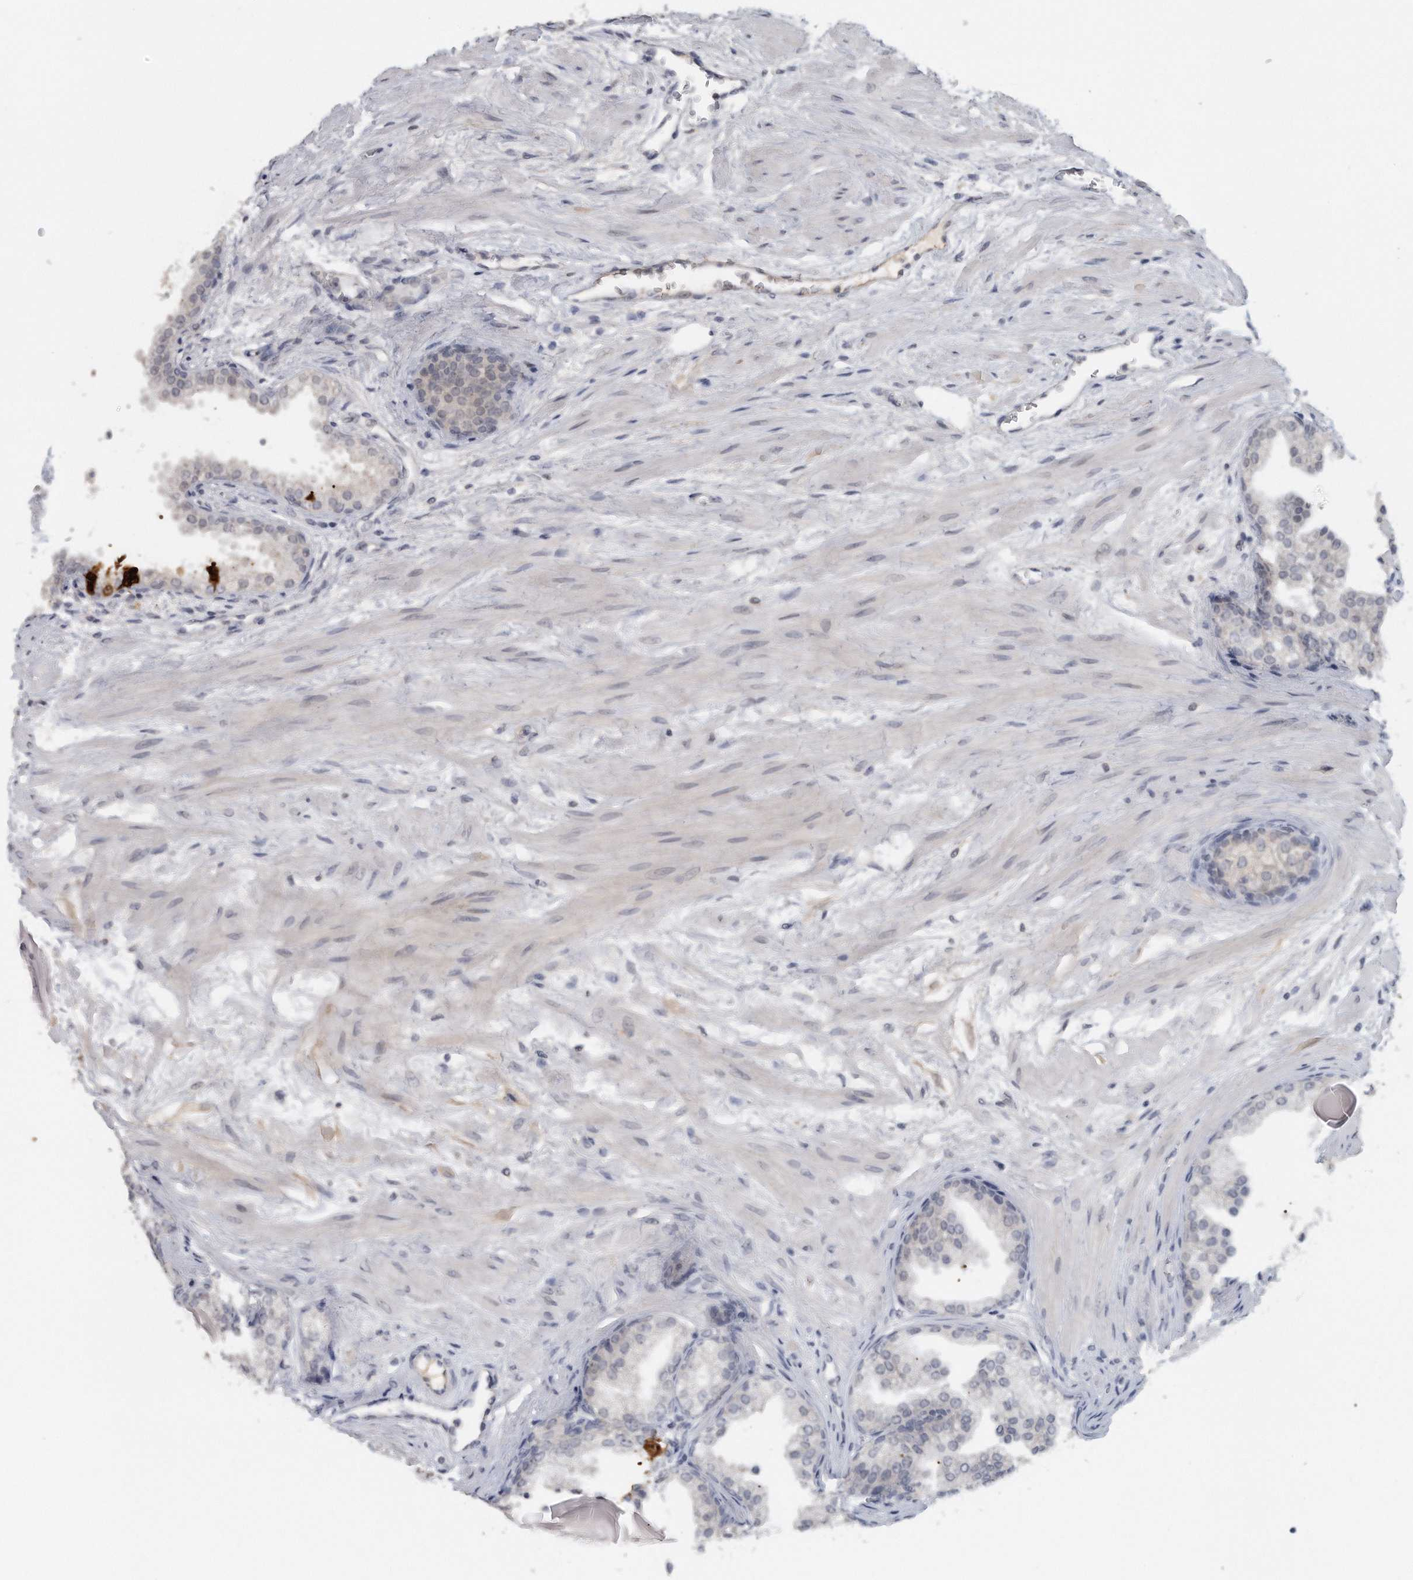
{"staining": {"intensity": "negative", "quantity": "none", "location": "none"}, "tissue": "prostate", "cell_type": "Glandular cells", "image_type": "normal", "snomed": [{"axis": "morphology", "description": "Normal tissue, NOS"}, {"axis": "topography", "description": "Prostate"}], "caption": "DAB (3,3'-diaminobenzidine) immunohistochemical staining of benign prostate exhibits no significant expression in glandular cells. (DAB (3,3'-diaminobenzidine) immunohistochemistry with hematoxylin counter stain).", "gene": "DDX43", "patient": {"sex": "male", "age": 48}}